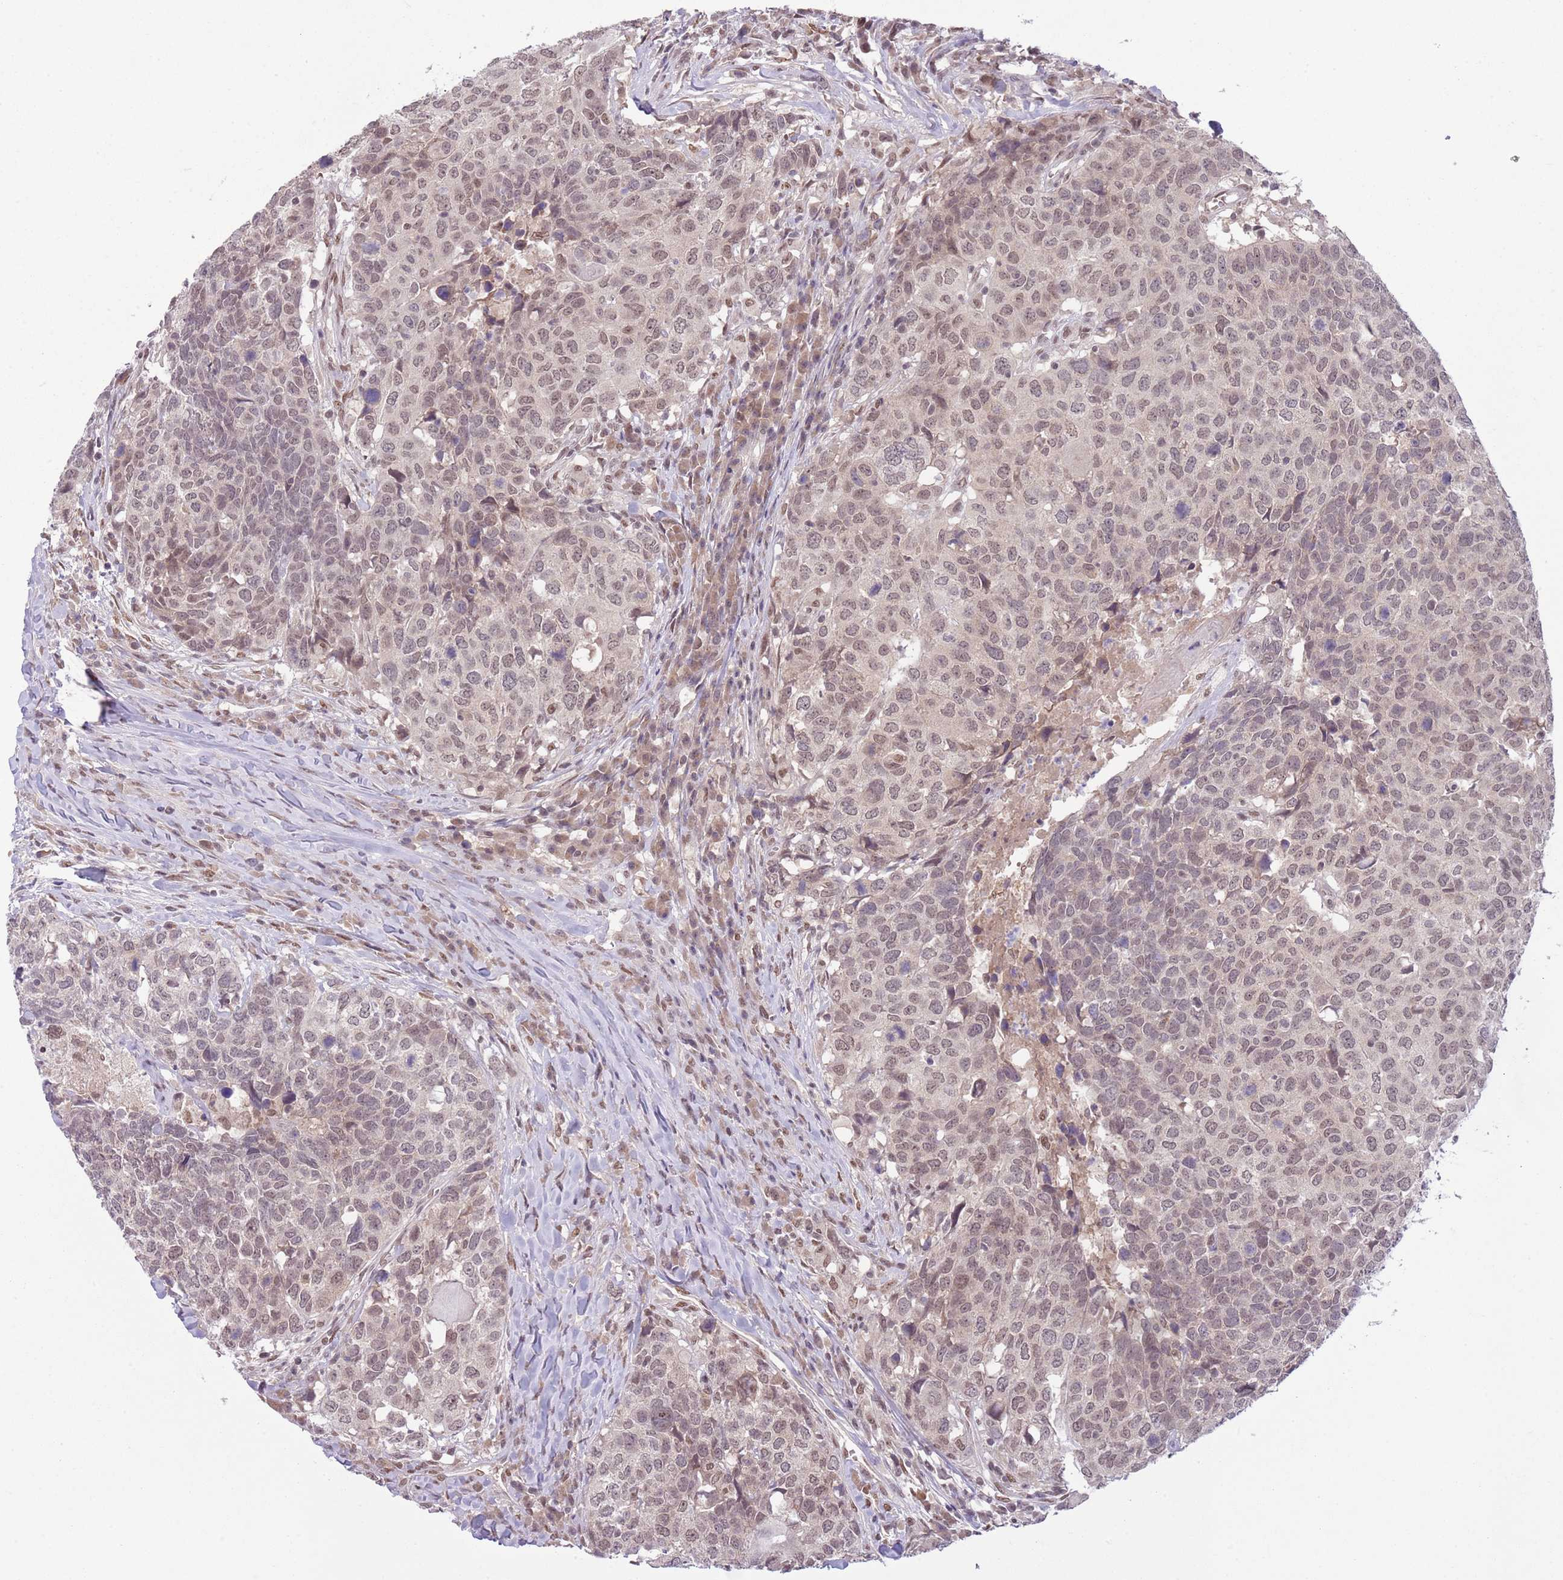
{"staining": {"intensity": "weak", "quantity": ">75%", "location": "nuclear"}, "tissue": "head and neck cancer", "cell_type": "Tumor cells", "image_type": "cancer", "snomed": [{"axis": "morphology", "description": "Normal tissue, NOS"}, {"axis": "morphology", "description": "Squamous cell carcinoma, NOS"}, {"axis": "topography", "description": "Skeletal muscle"}, {"axis": "topography", "description": "Vascular tissue"}, {"axis": "topography", "description": "Peripheral nerve tissue"}, {"axis": "topography", "description": "Head-Neck"}], "caption": "A photomicrograph of human head and neck squamous cell carcinoma stained for a protein exhibits weak nuclear brown staining in tumor cells.", "gene": "TM2D1", "patient": {"sex": "male", "age": 66}}